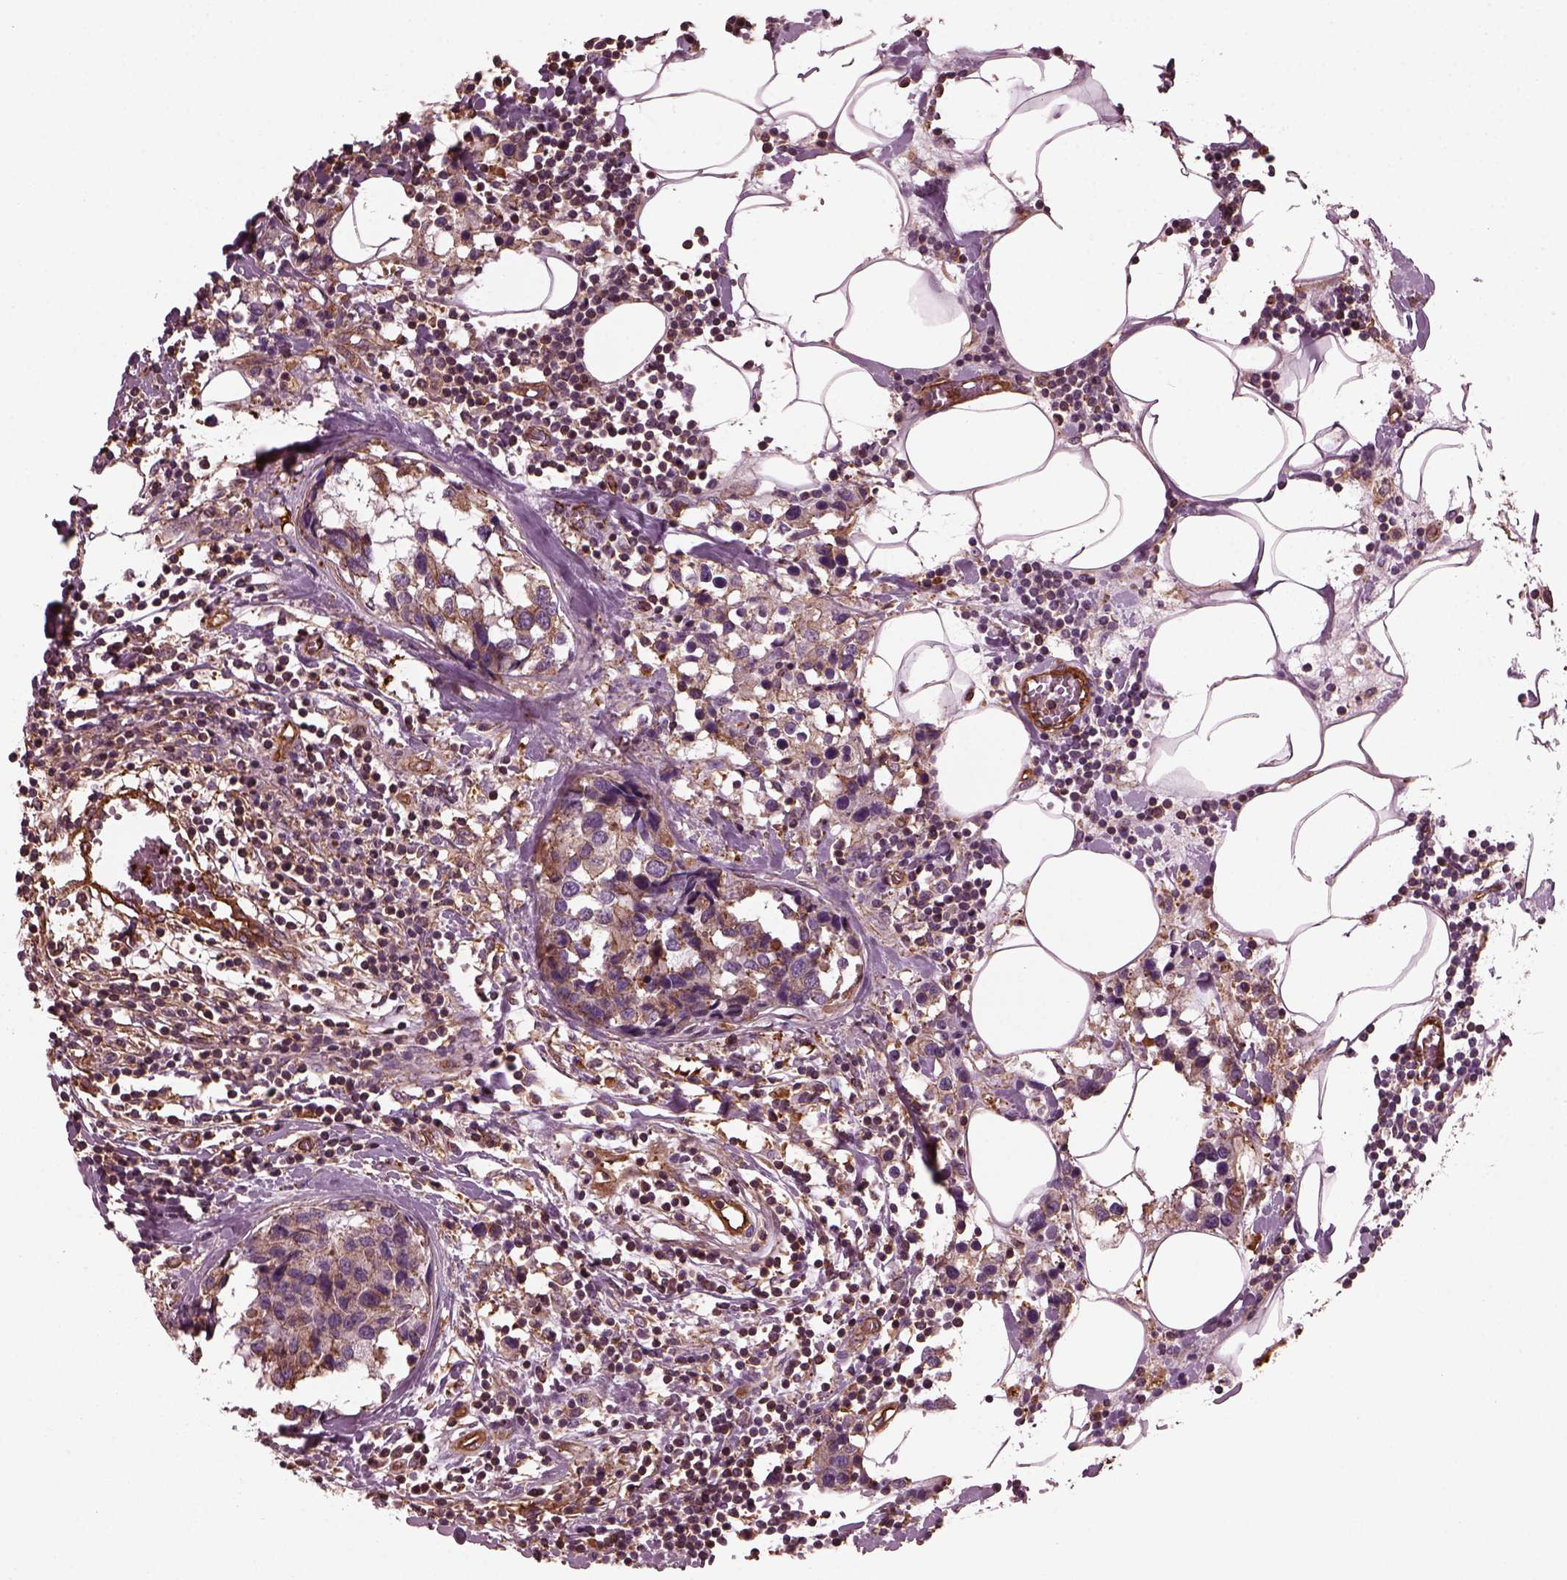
{"staining": {"intensity": "weak", "quantity": ">75%", "location": "cytoplasmic/membranous"}, "tissue": "breast cancer", "cell_type": "Tumor cells", "image_type": "cancer", "snomed": [{"axis": "morphology", "description": "Lobular carcinoma"}, {"axis": "topography", "description": "Breast"}], "caption": "This micrograph demonstrates breast cancer (lobular carcinoma) stained with immunohistochemistry (IHC) to label a protein in brown. The cytoplasmic/membranous of tumor cells show weak positivity for the protein. Nuclei are counter-stained blue.", "gene": "MYL6", "patient": {"sex": "female", "age": 59}}